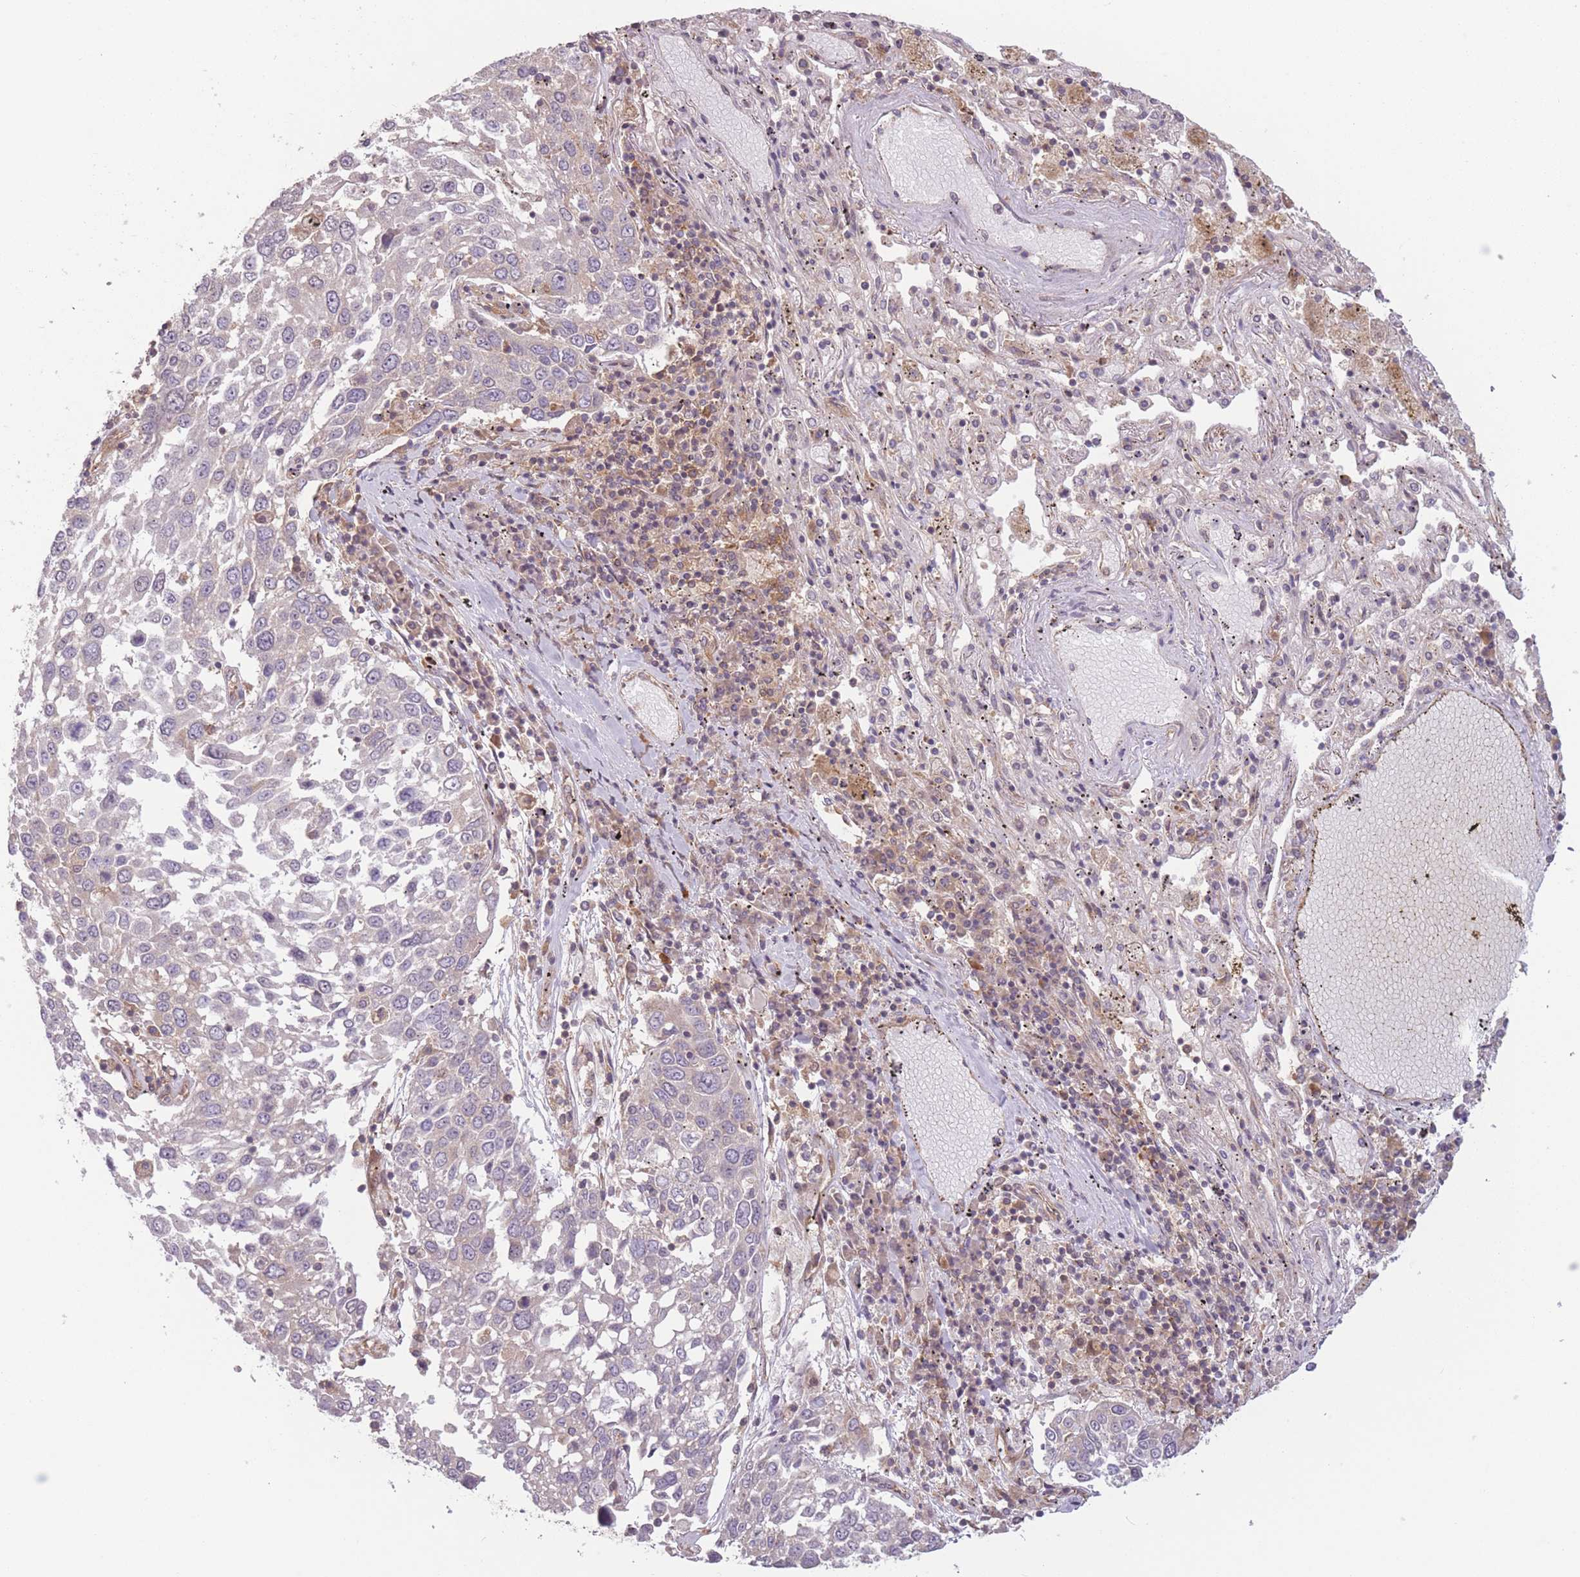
{"staining": {"intensity": "negative", "quantity": "none", "location": "none"}, "tissue": "lung cancer", "cell_type": "Tumor cells", "image_type": "cancer", "snomed": [{"axis": "morphology", "description": "Squamous cell carcinoma, NOS"}, {"axis": "topography", "description": "Lung"}], "caption": "Immunohistochemical staining of human lung cancer (squamous cell carcinoma) exhibits no significant staining in tumor cells.", "gene": "WASHC2A", "patient": {"sex": "male", "age": 65}}